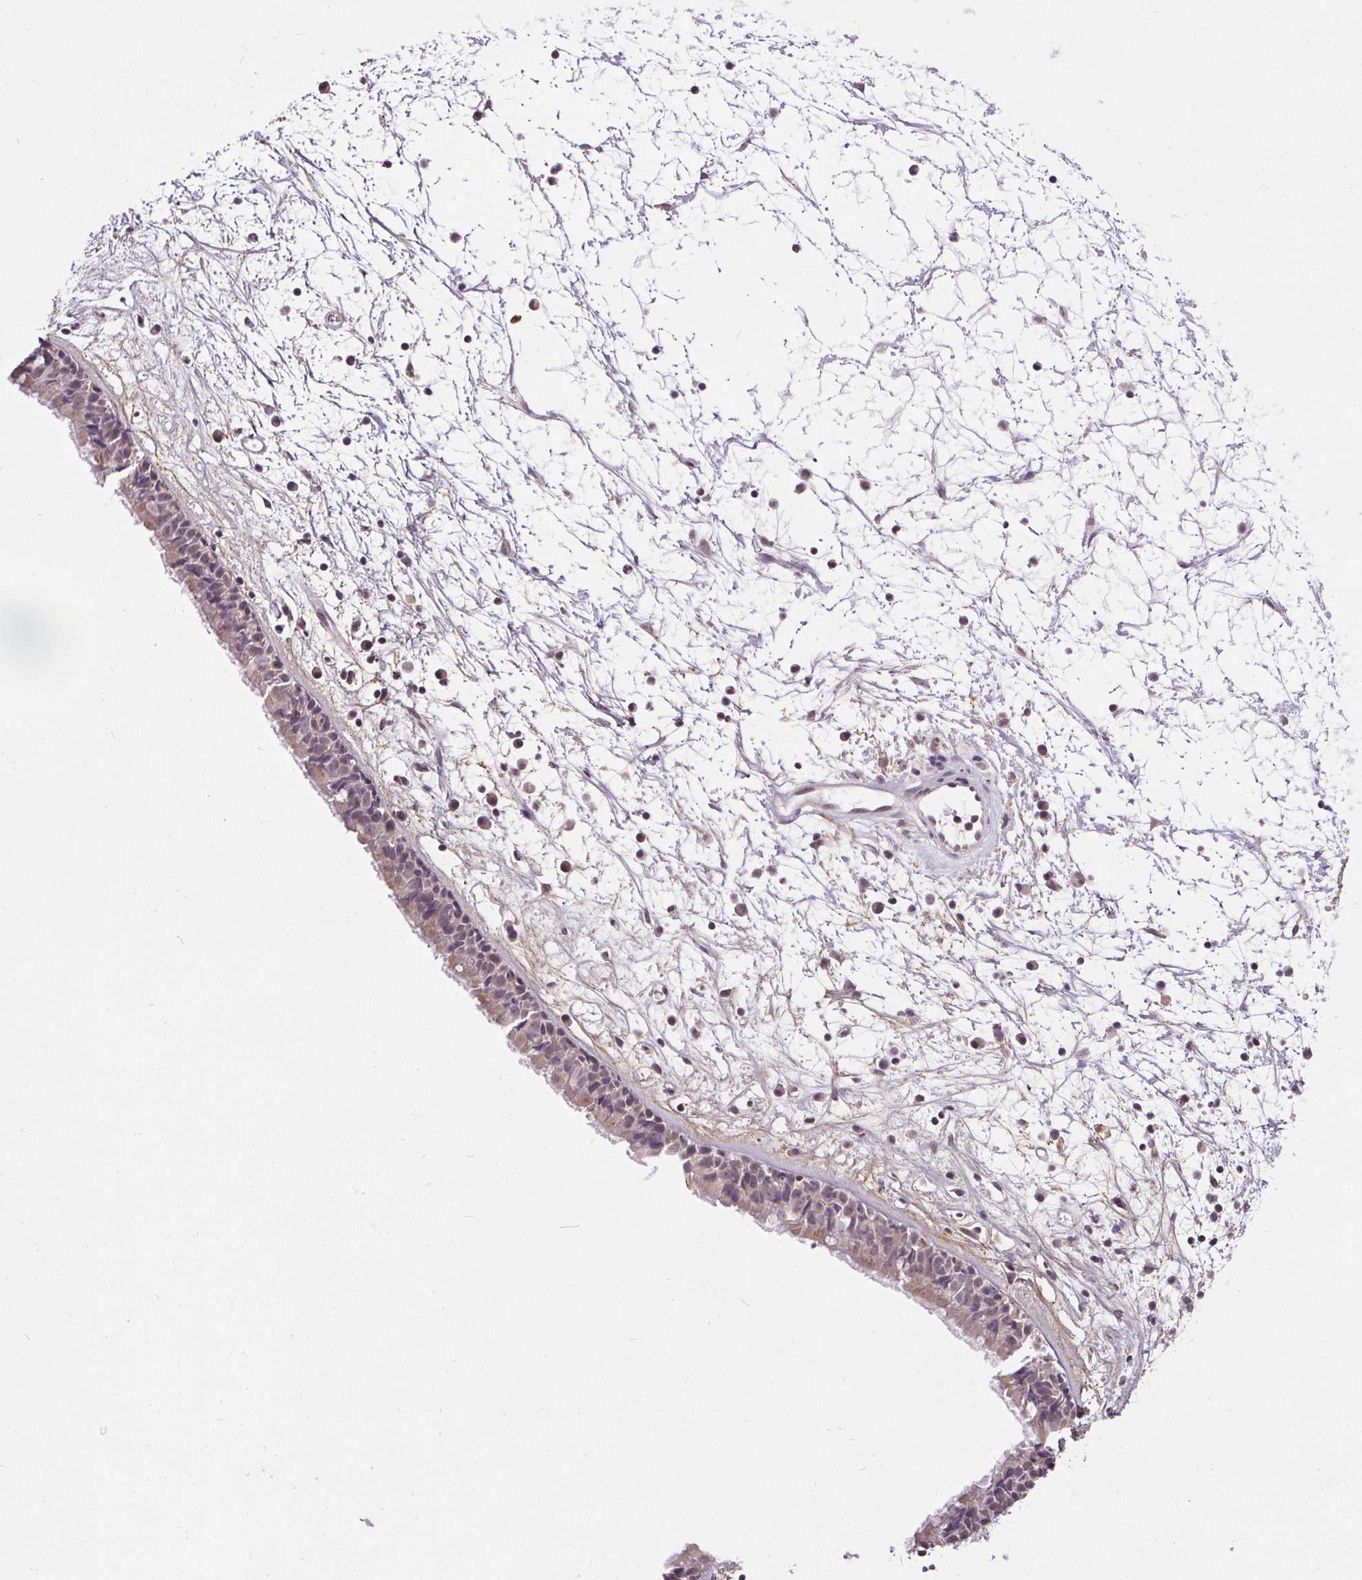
{"staining": {"intensity": "negative", "quantity": "none", "location": "none"}, "tissue": "nasopharynx", "cell_type": "Respiratory epithelial cells", "image_type": "normal", "snomed": [{"axis": "morphology", "description": "Normal tissue, NOS"}, {"axis": "topography", "description": "Nasopharynx"}], "caption": "This photomicrograph is of benign nasopharynx stained with immunohistochemistry to label a protein in brown with the nuclei are counter-stained blue. There is no staining in respiratory epithelial cells. (Immunohistochemistry (ihc), brightfield microscopy, high magnification).", "gene": "KIAA0232", "patient": {"sex": "male", "age": 24}}